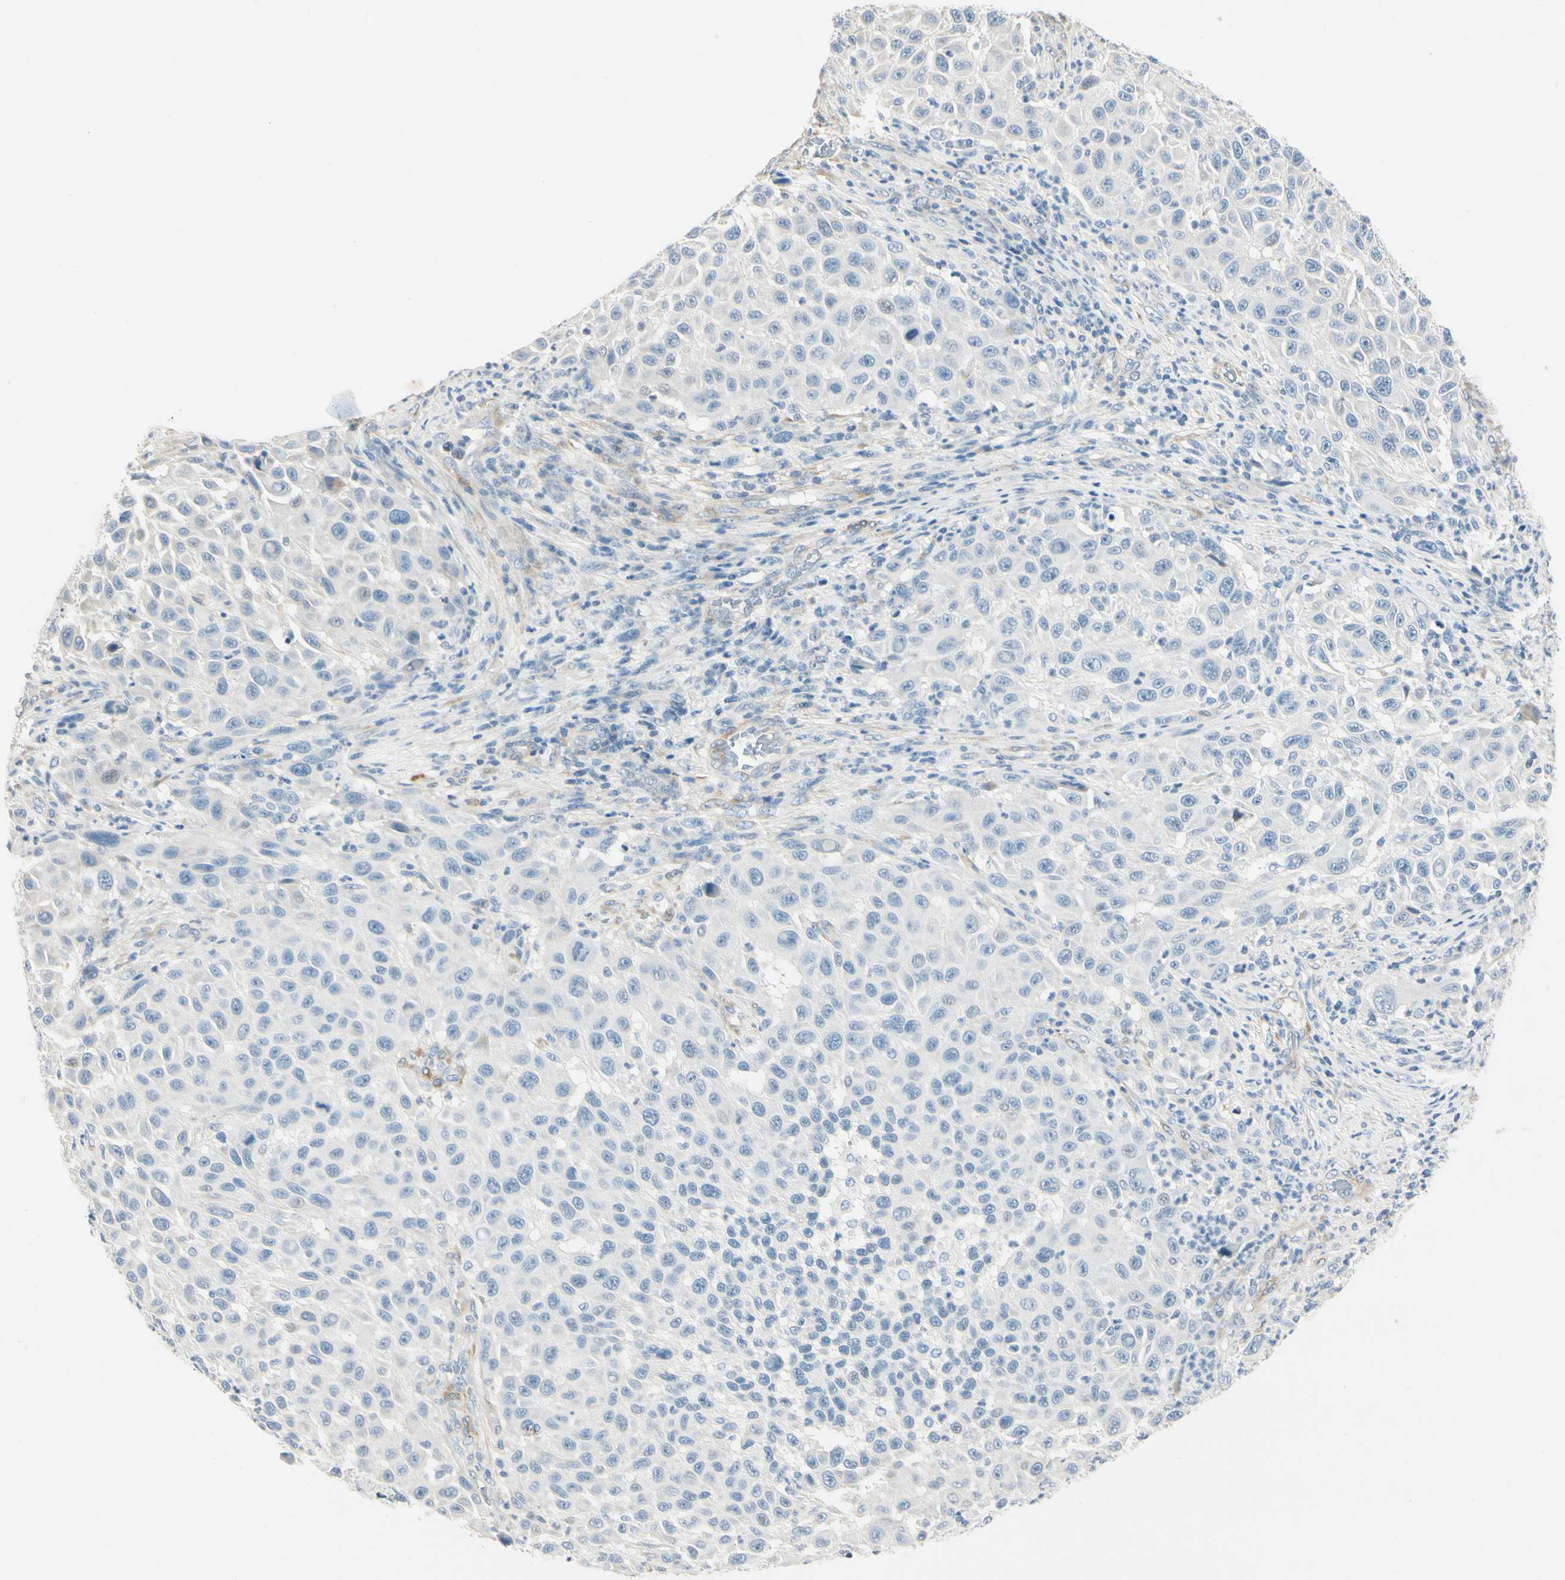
{"staining": {"intensity": "negative", "quantity": "none", "location": "none"}, "tissue": "melanoma", "cell_type": "Tumor cells", "image_type": "cancer", "snomed": [{"axis": "morphology", "description": "Malignant melanoma, Metastatic site"}, {"axis": "topography", "description": "Lymph node"}], "caption": "This is an immunohistochemistry histopathology image of melanoma. There is no staining in tumor cells.", "gene": "AMPH", "patient": {"sex": "male", "age": 61}}